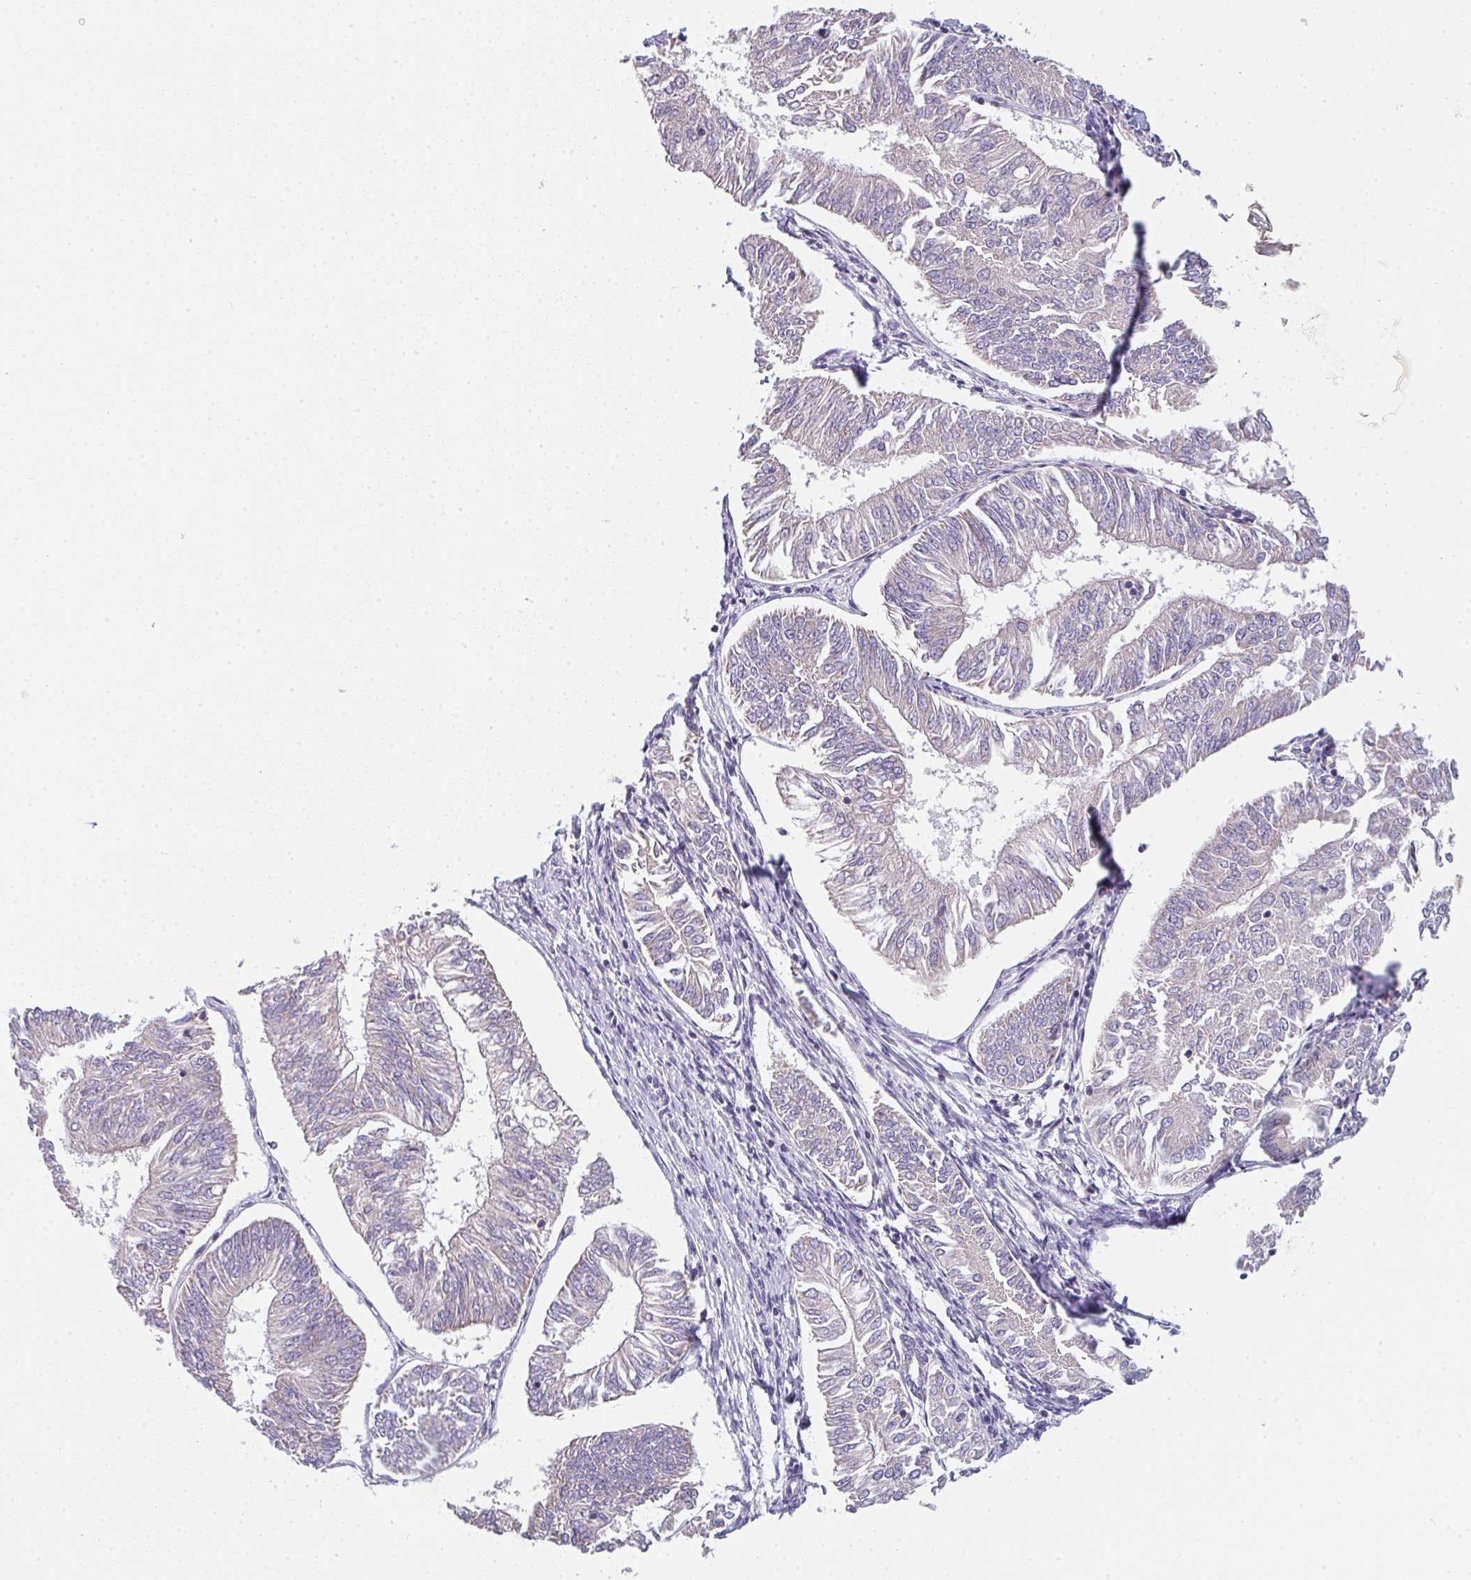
{"staining": {"intensity": "negative", "quantity": "none", "location": "none"}, "tissue": "endometrial cancer", "cell_type": "Tumor cells", "image_type": "cancer", "snomed": [{"axis": "morphology", "description": "Adenocarcinoma, NOS"}, {"axis": "topography", "description": "Endometrium"}], "caption": "A histopathology image of human adenocarcinoma (endometrial) is negative for staining in tumor cells.", "gene": "CACNA1S", "patient": {"sex": "female", "age": 58}}